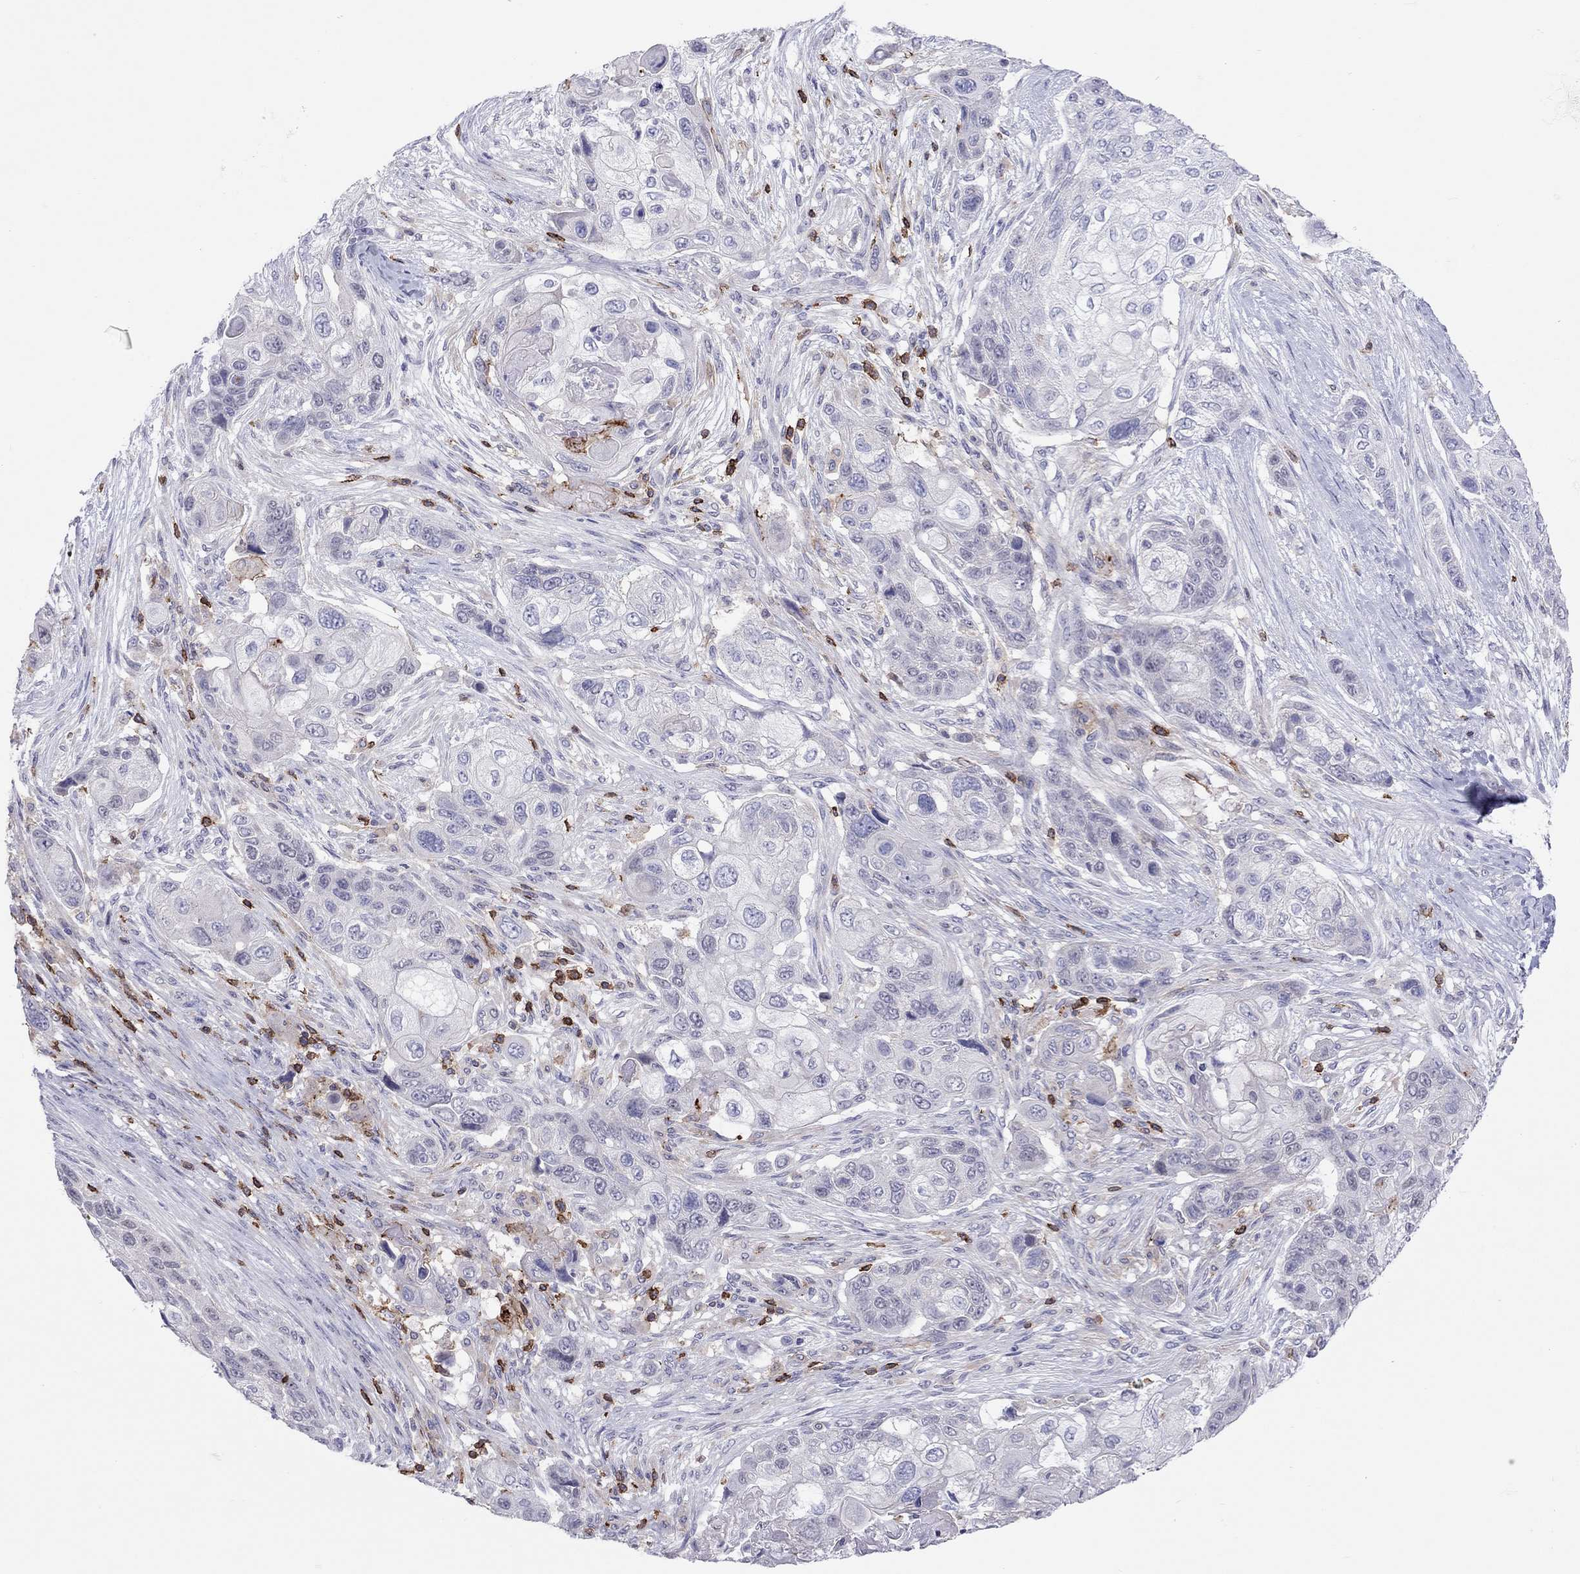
{"staining": {"intensity": "negative", "quantity": "none", "location": "none"}, "tissue": "lung cancer", "cell_type": "Tumor cells", "image_type": "cancer", "snomed": [{"axis": "morphology", "description": "Squamous cell carcinoma, NOS"}, {"axis": "topography", "description": "Lung"}], "caption": "An image of squamous cell carcinoma (lung) stained for a protein shows no brown staining in tumor cells.", "gene": "MND1", "patient": {"sex": "male", "age": 69}}